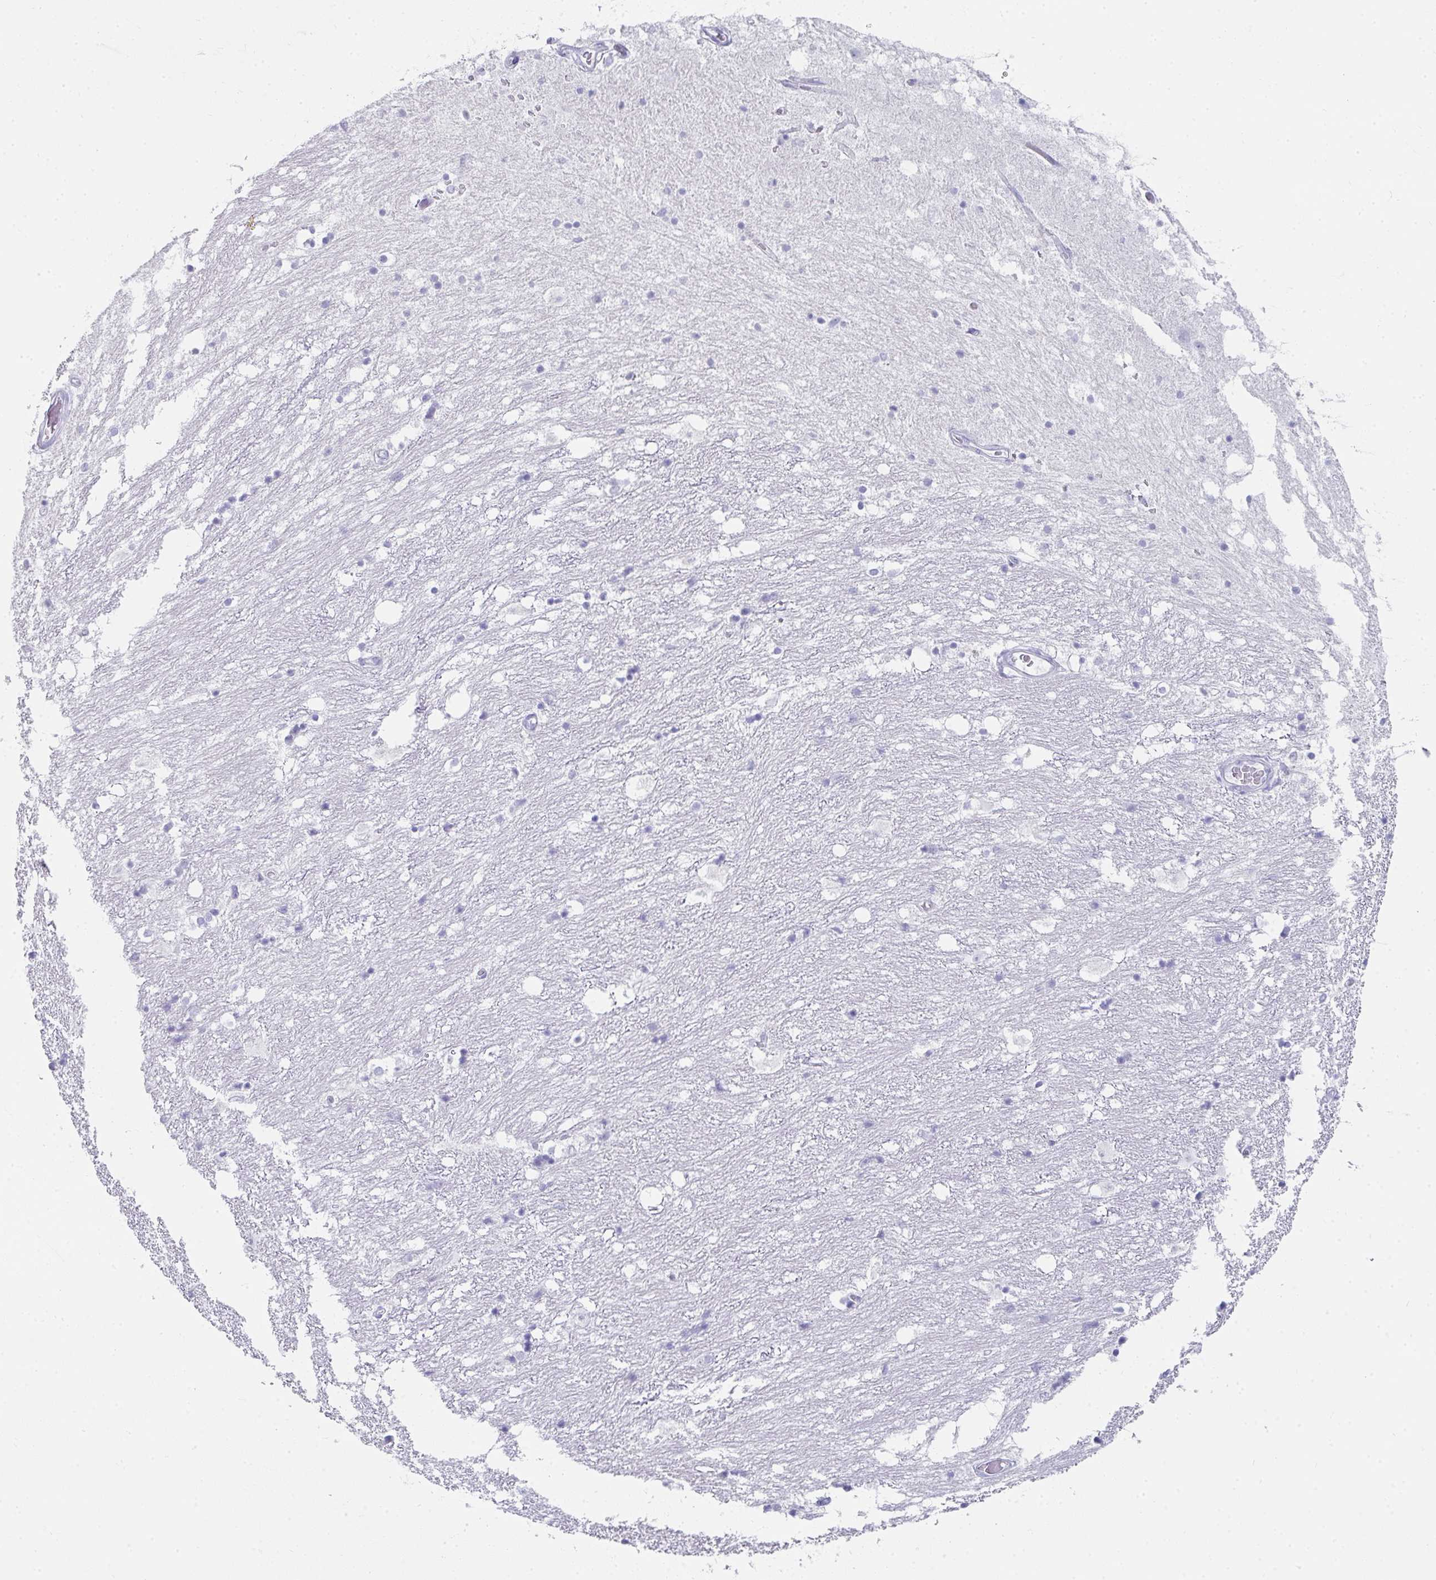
{"staining": {"intensity": "negative", "quantity": "none", "location": "none"}, "tissue": "hippocampus", "cell_type": "Glial cells", "image_type": "normal", "snomed": [{"axis": "morphology", "description": "Normal tissue, NOS"}, {"axis": "topography", "description": "Hippocampus"}], "caption": "DAB immunohistochemical staining of normal hippocampus shows no significant expression in glial cells. (Brightfield microscopy of DAB (3,3'-diaminobenzidine) IHC at high magnification).", "gene": "RLF", "patient": {"sex": "female", "age": 52}}